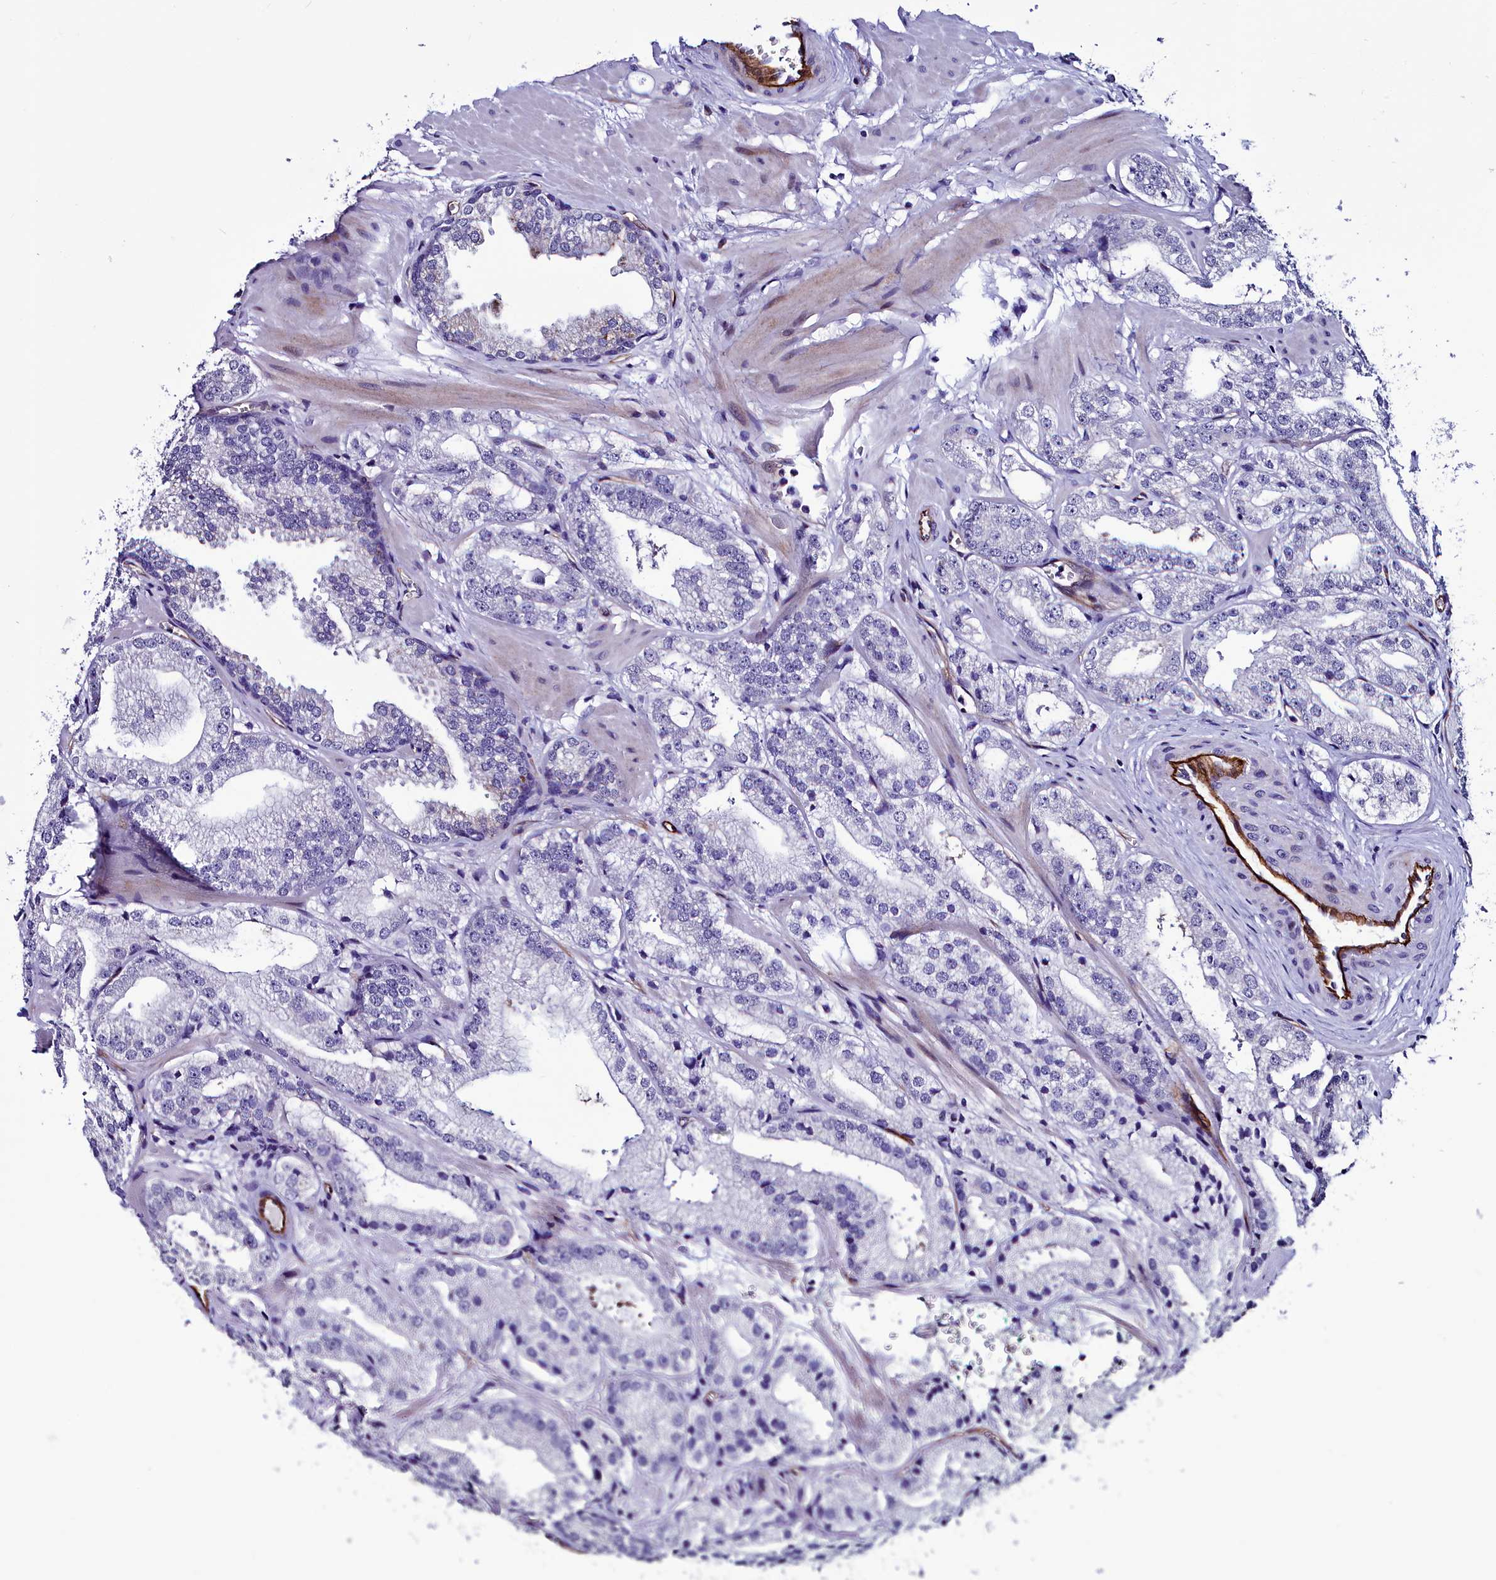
{"staining": {"intensity": "negative", "quantity": "none", "location": "none"}, "tissue": "prostate cancer", "cell_type": "Tumor cells", "image_type": "cancer", "snomed": [{"axis": "morphology", "description": "Adenocarcinoma, Low grade"}, {"axis": "topography", "description": "Prostate"}], "caption": "Tumor cells show no significant protein positivity in adenocarcinoma (low-grade) (prostate).", "gene": "CYP4F11", "patient": {"sex": "male", "age": 60}}